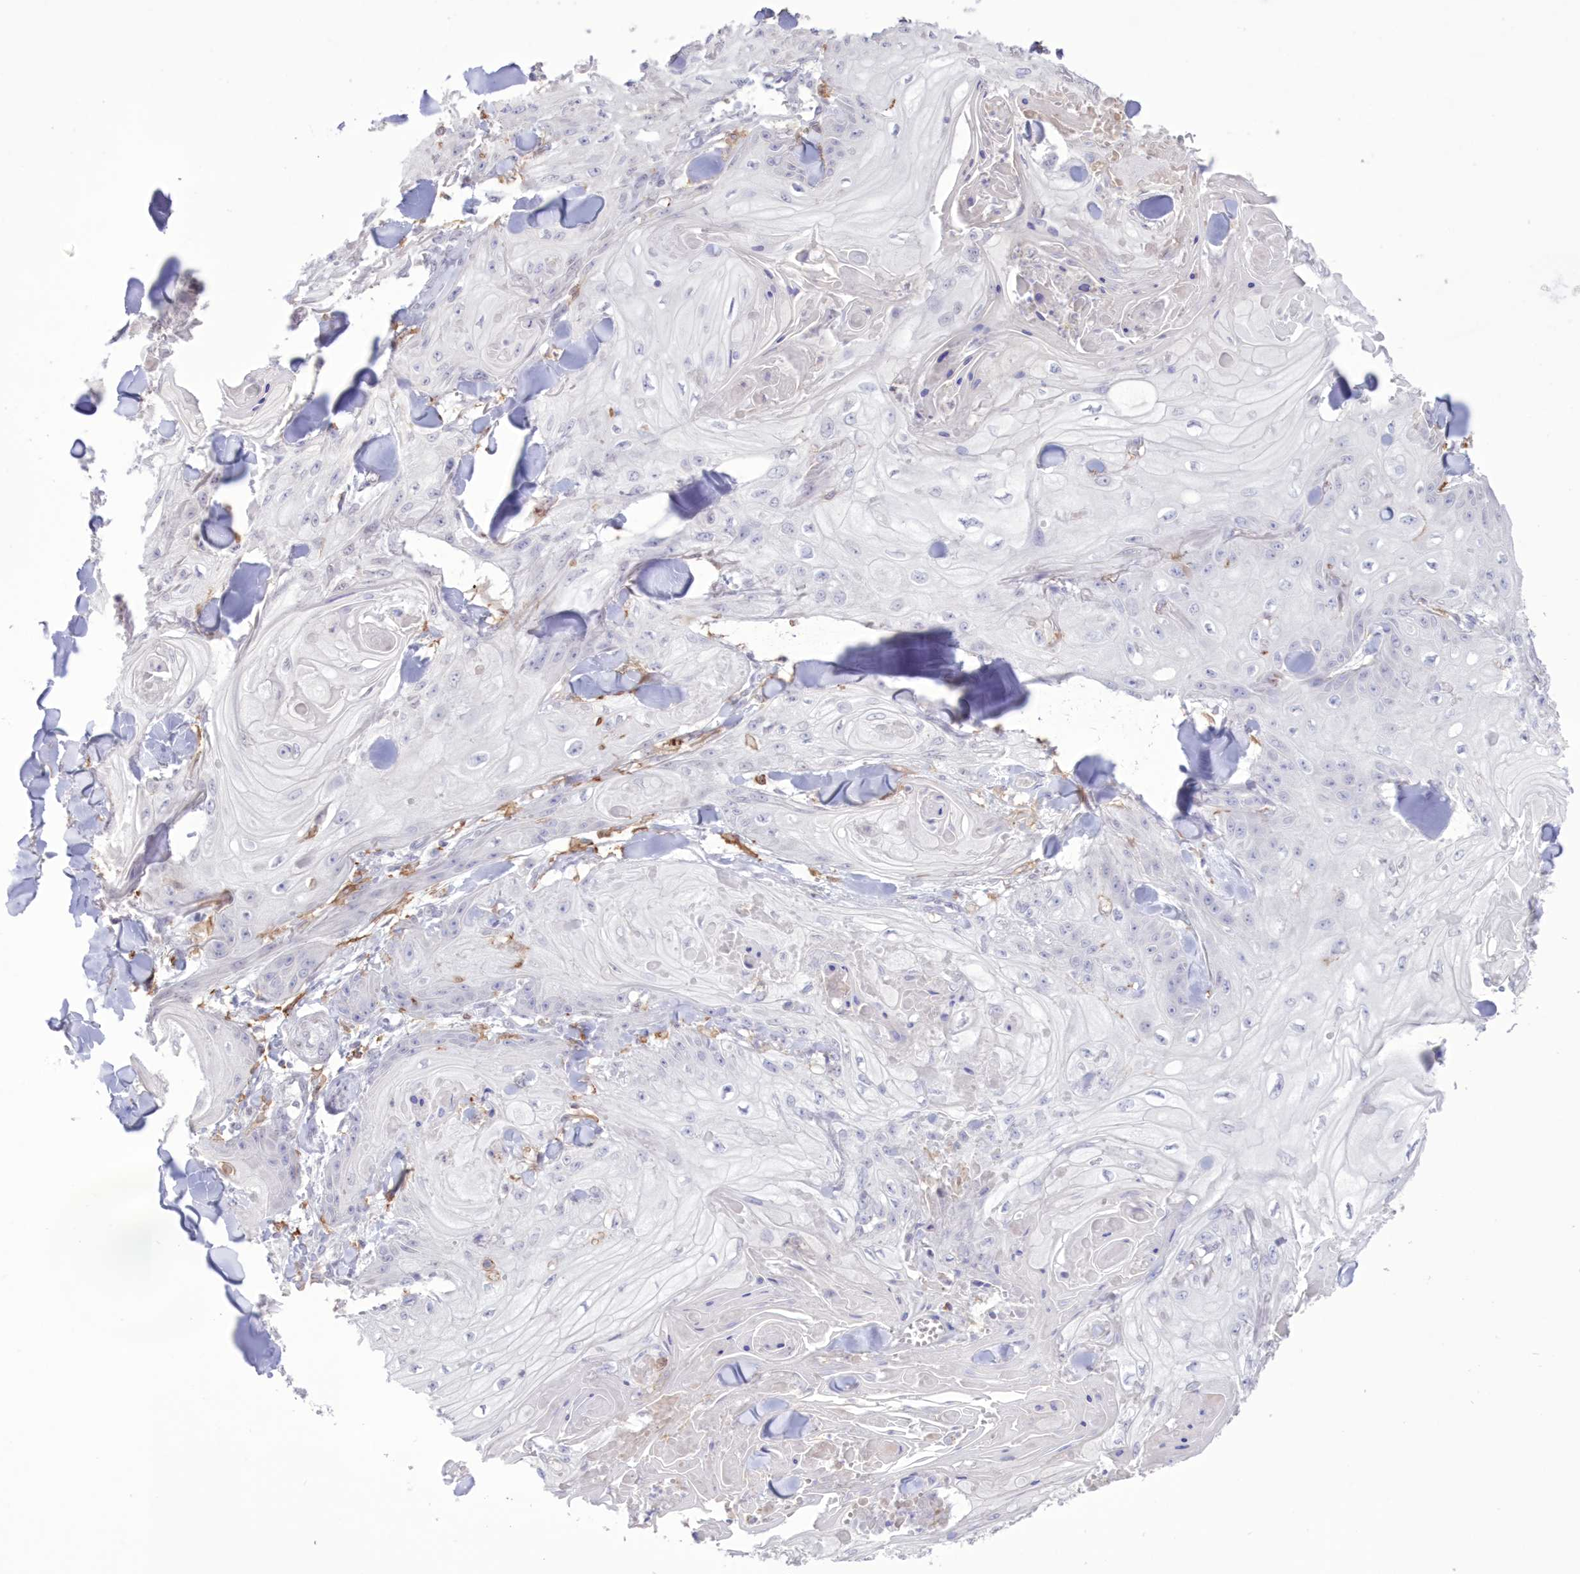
{"staining": {"intensity": "negative", "quantity": "none", "location": "none"}, "tissue": "skin cancer", "cell_type": "Tumor cells", "image_type": "cancer", "snomed": [{"axis": "morphology", "description": "Squamous cell carcinoma, NOS"}, {"axis": "topography", "description": "Skin"}], "caption": "Skin cancer was stained to show a protein in brown. There is no significant expression in tumor cells.", "gene": "C11orf1", "patient": {"sex": "male", "age": 74}}